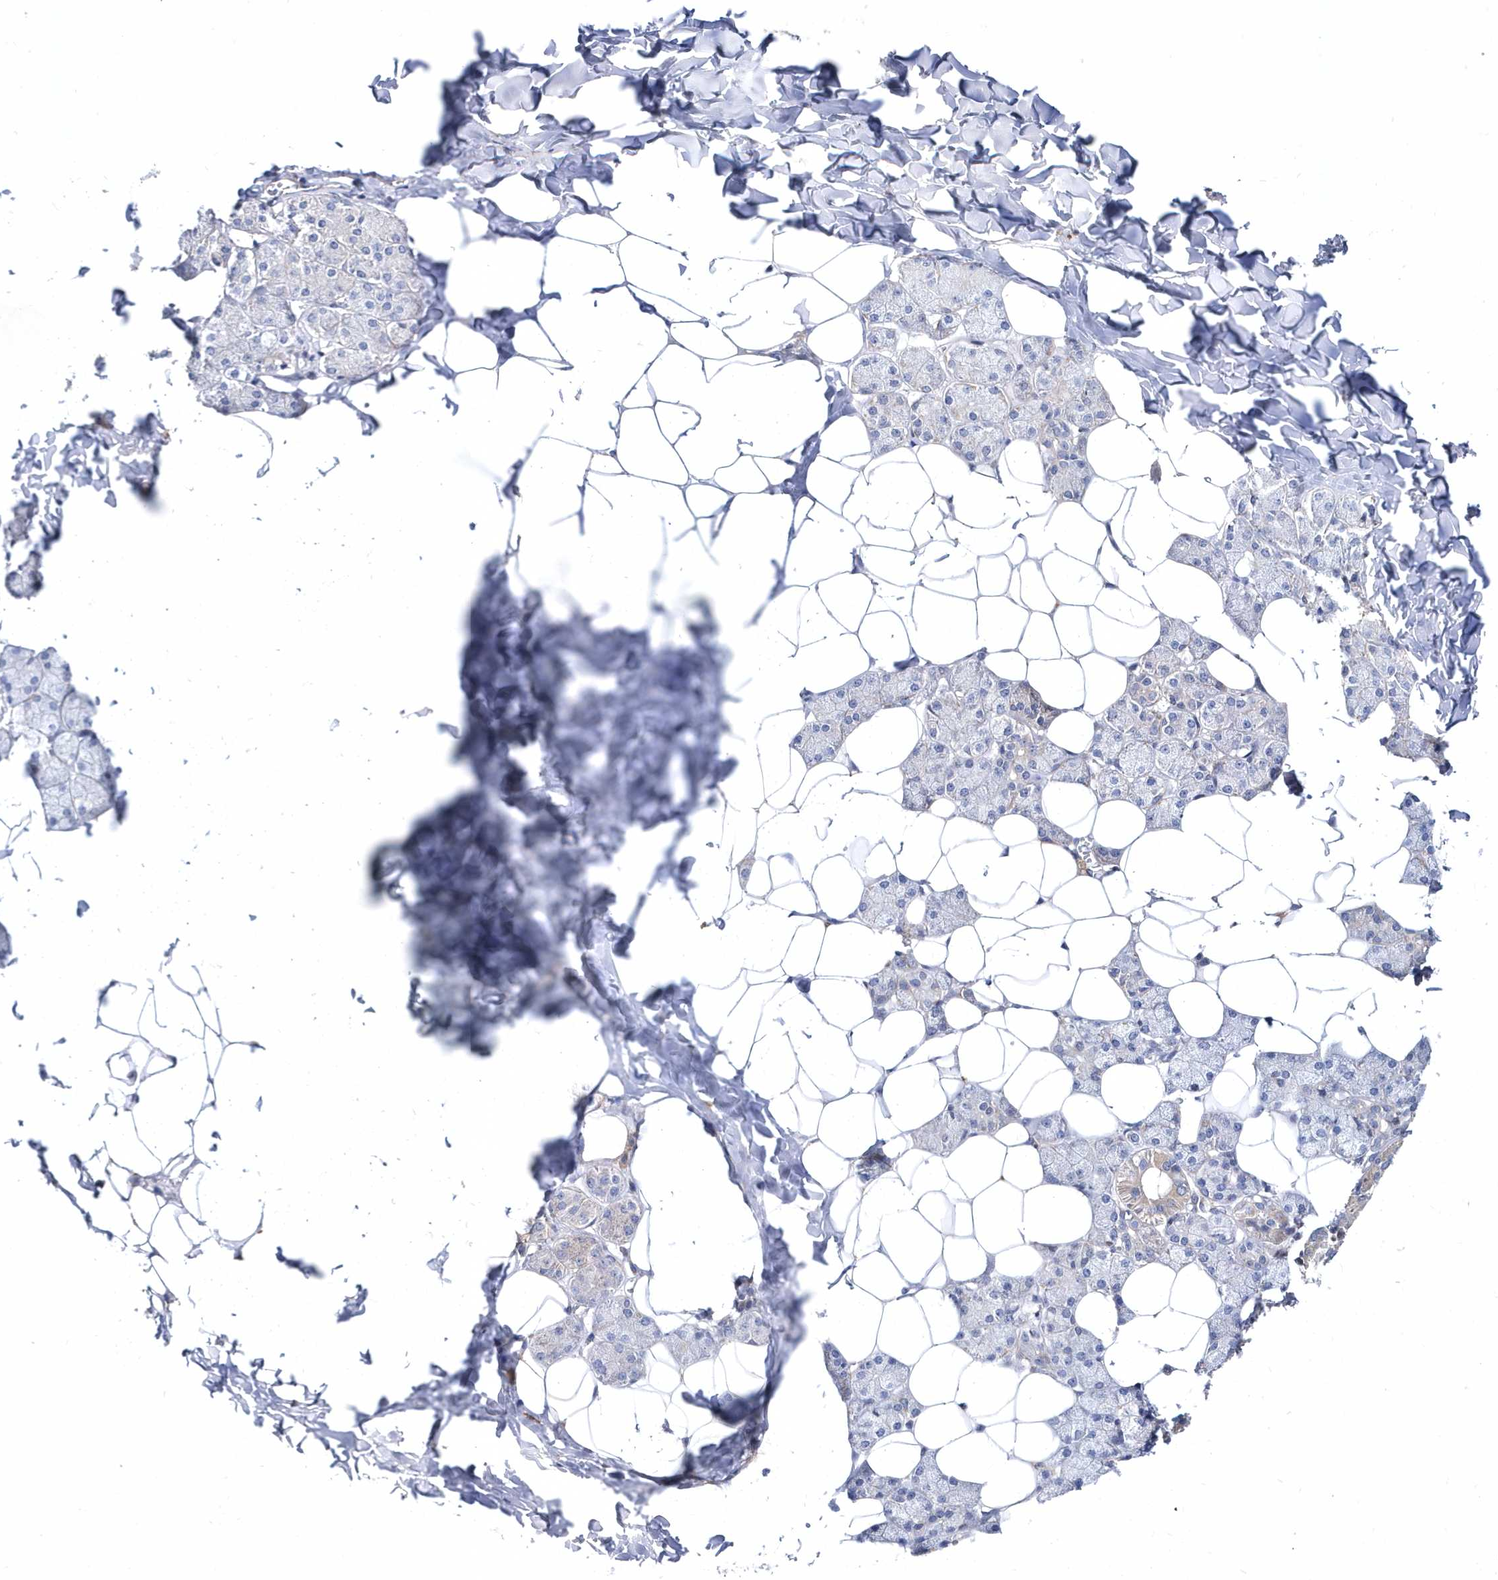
{"staining": {"intensity": "moderate", "quantity": "<25%", "location": "cytoplasmic/membranous"}, "tissue": "salivary gland", "cell_type": "Glandular cells", "image_type": "normal", "snomed": [{"axis": "morphology", "description": "Normal tissue, NOS"}, {"axis": "topography", "description": "Salivary gland"}], "caption": "This is a photomicrograph of IHC staining of benign salivary gland, which shows moderate expression in the cytoplasmic/membranous of glandular cells.", "gene": "LONRF2", "patient": {"sex": "female", "age": 33}}